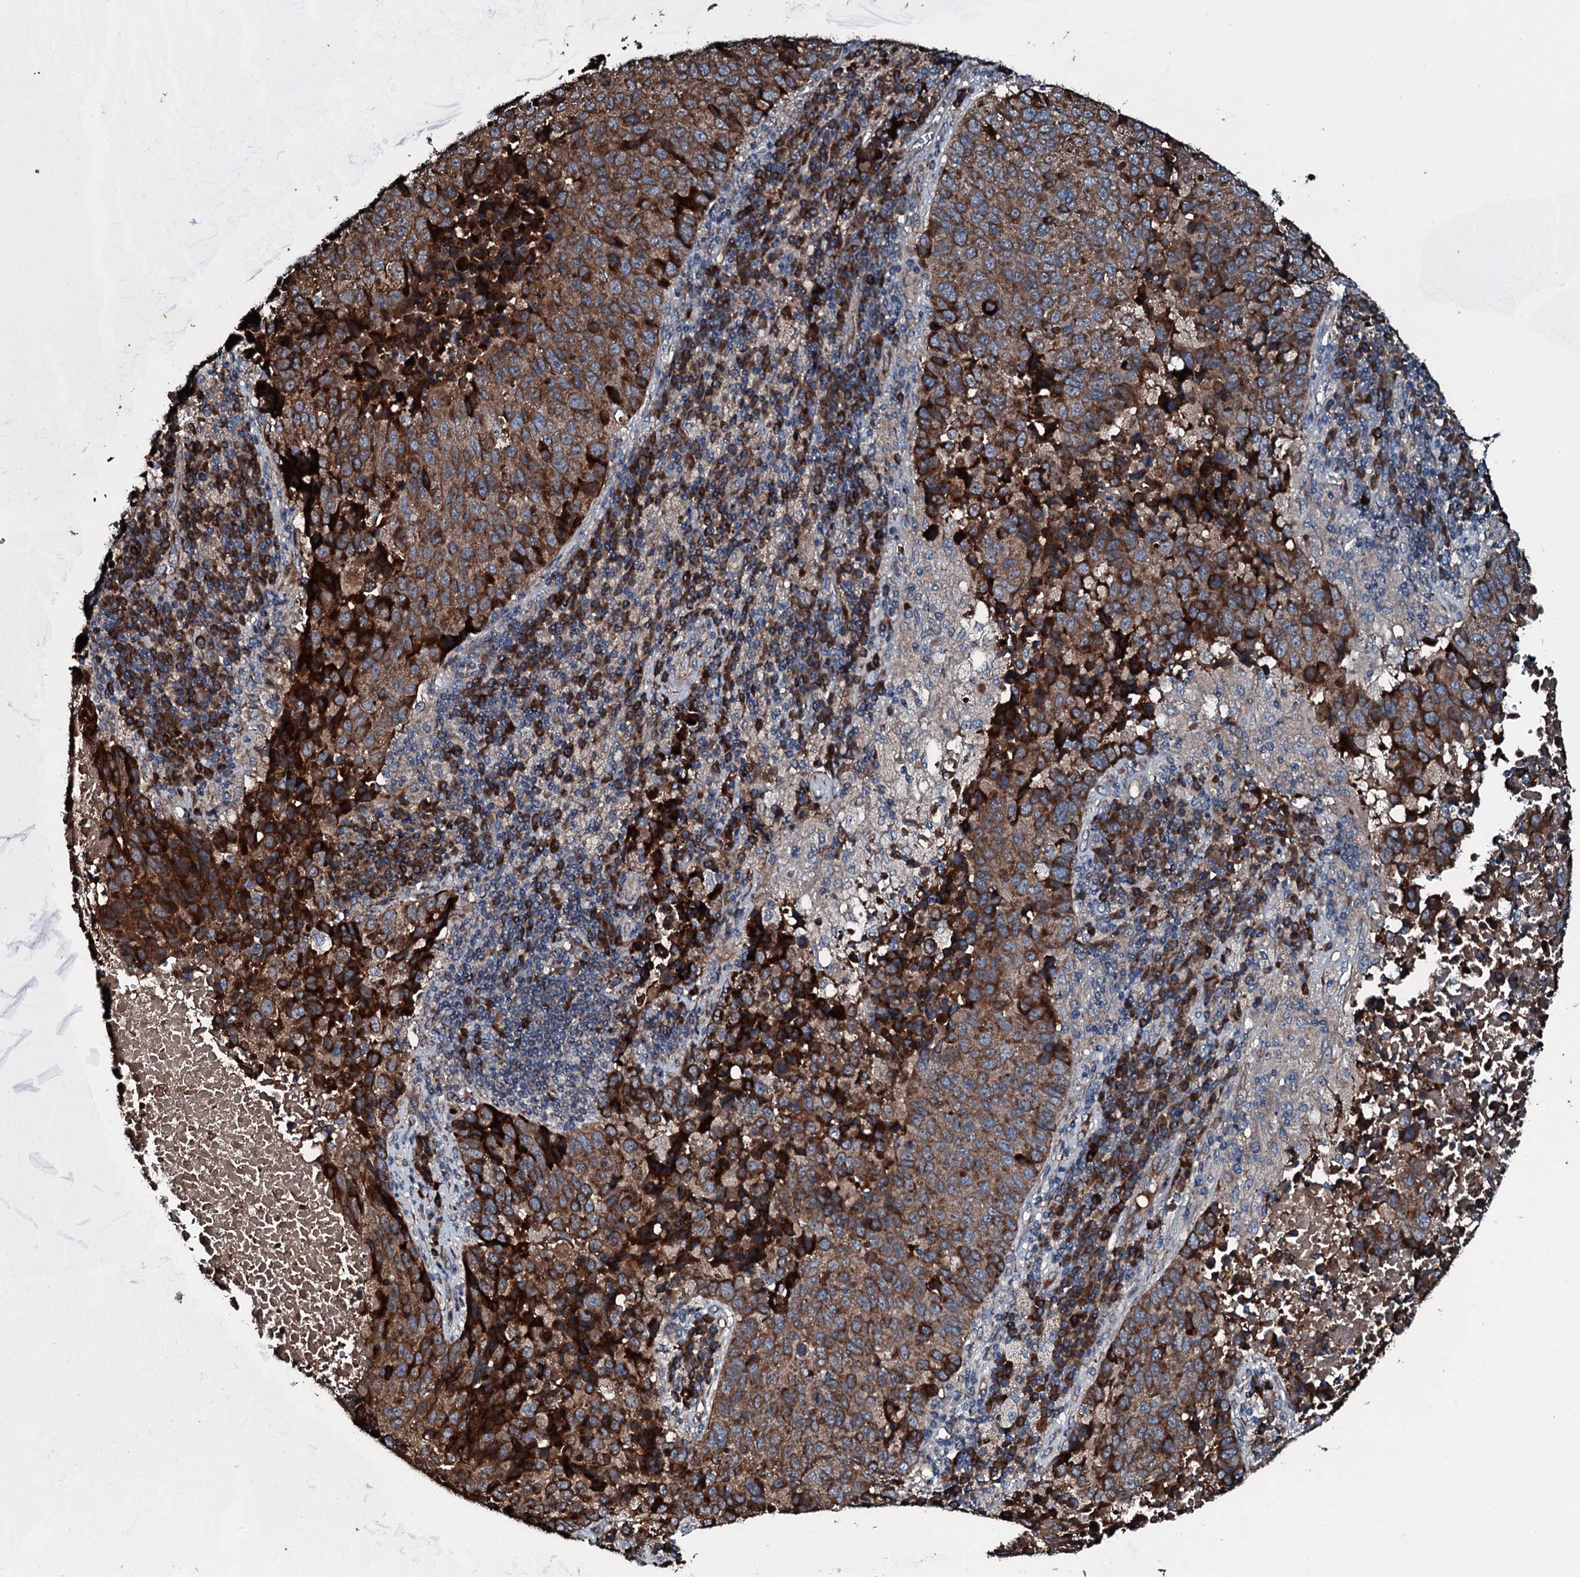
{"staining": {"intensity": "strong", "quantity": "25%-75%", "location": "cytoplasmic/membranous"}, "tissue": "lung cancer", "cell_type": "Tumor cells", "image_type": "cancer", "snomed": [{"axis": "morphology", "description": "Squamous cell carcinoma, NOS"}, {"axis": "topography", "description": "Lung"}], "caption": "Immunohistochemical staining of lung squamous cell carcinoma demonstrates high levels of strong cytoplasmic/membranous protein expression in about 25%-75% of tumor cells. (Stains: DAB in brown, nuclei in blue, Microscopy: brightfield microscopy at high magnification).", "gene": "ACSS3", "patient": {"sex": "male", "age": 73}}